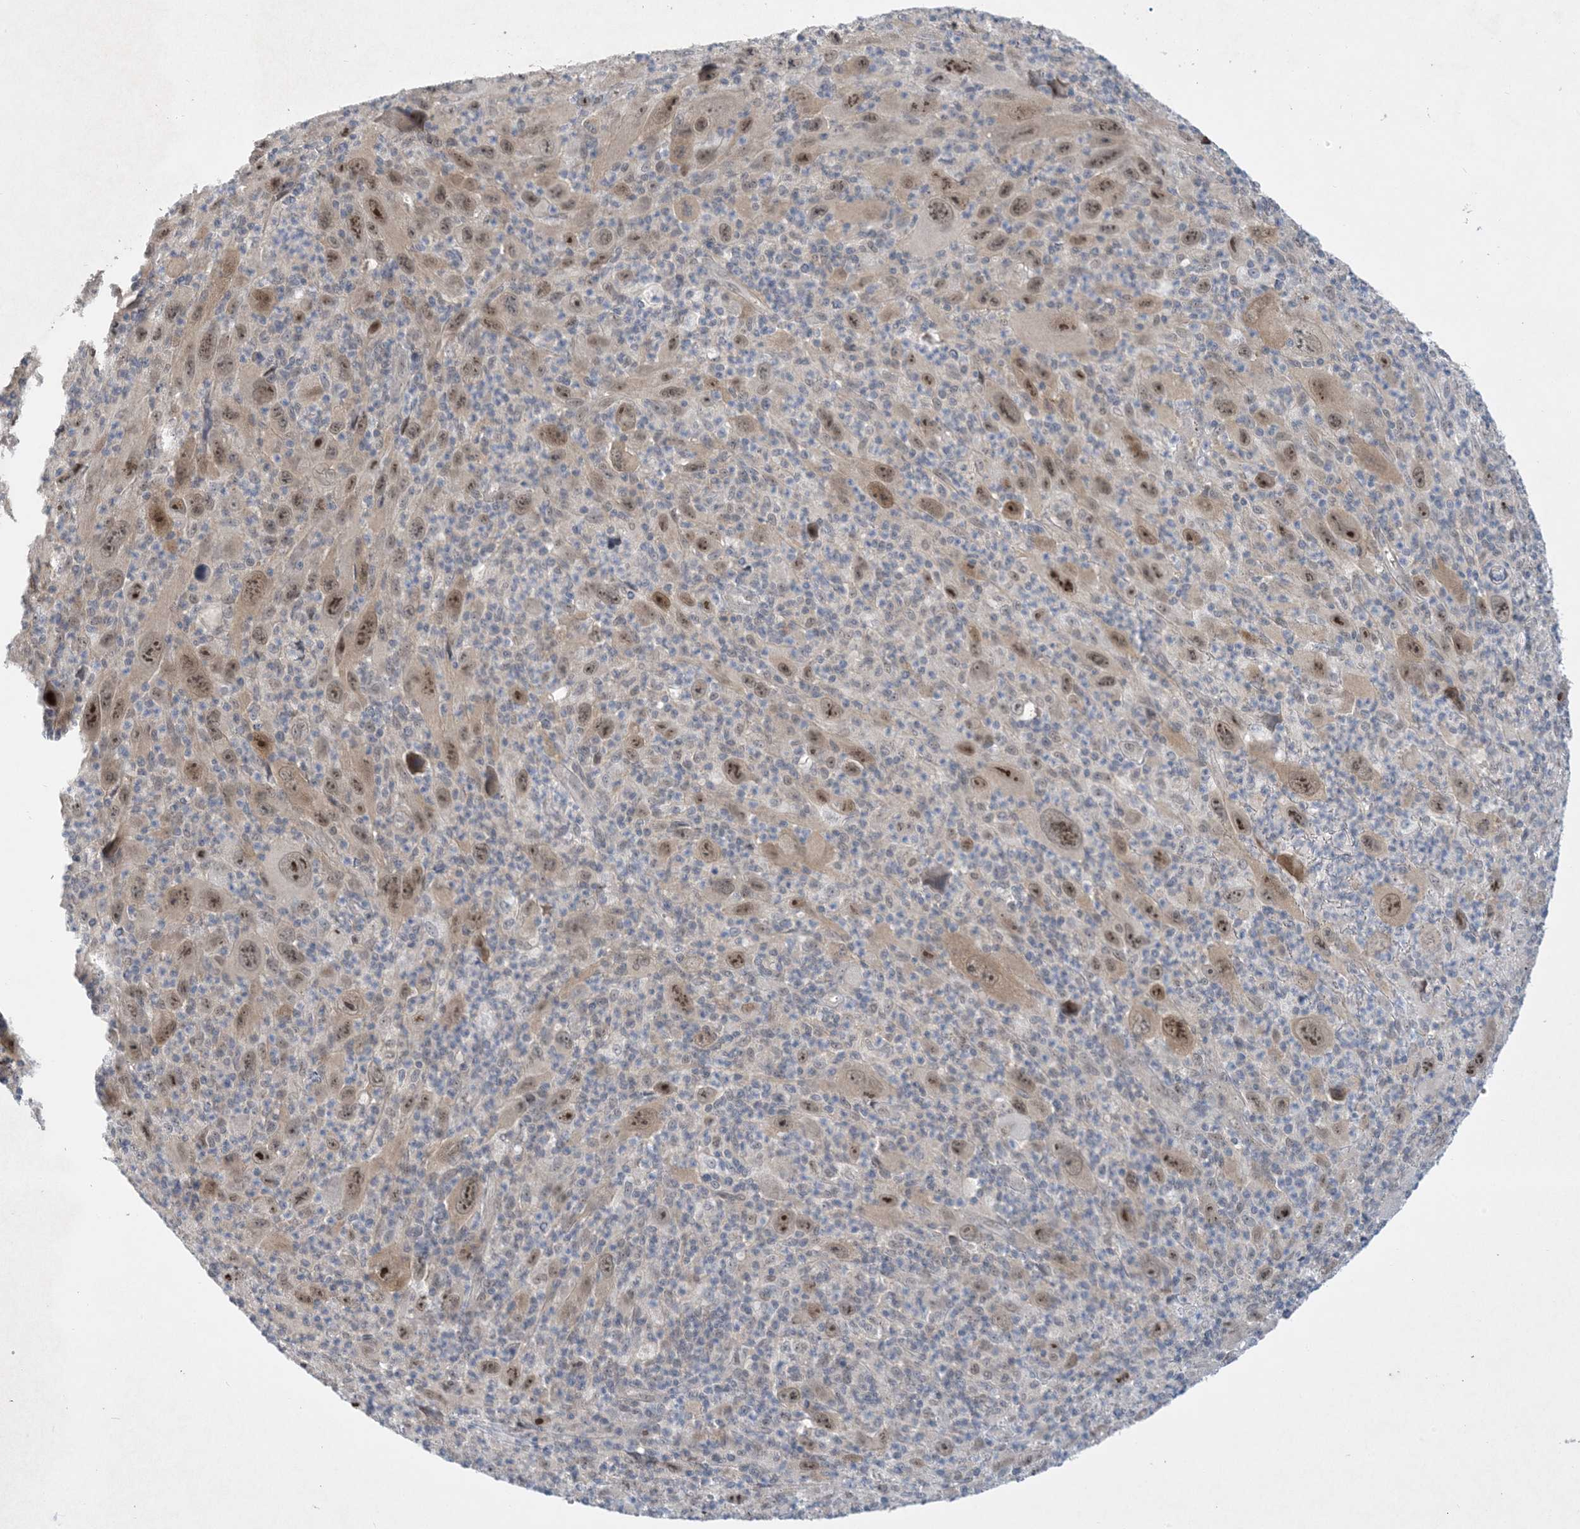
{"staining": {"intensity": "moderate", "quantity": ">75%", "location": "nuclear"}, "tissue": "melanoma", "cell_type": "Tumor cells", "image_type": "cancer", "snomed": [{"axis": "morphology", "description": "Malignant melanoma, Metastatic site"}, {"axis": "topography", "description": "Skin"}], "caption": "Protein expression analysis of human malignant melanoma (metastatic site) reveals moderate nuclear positivity in about >75% of tumor cells.", "gene": "UBE2E1", "patient": {"sex": "female", "age": 56}}